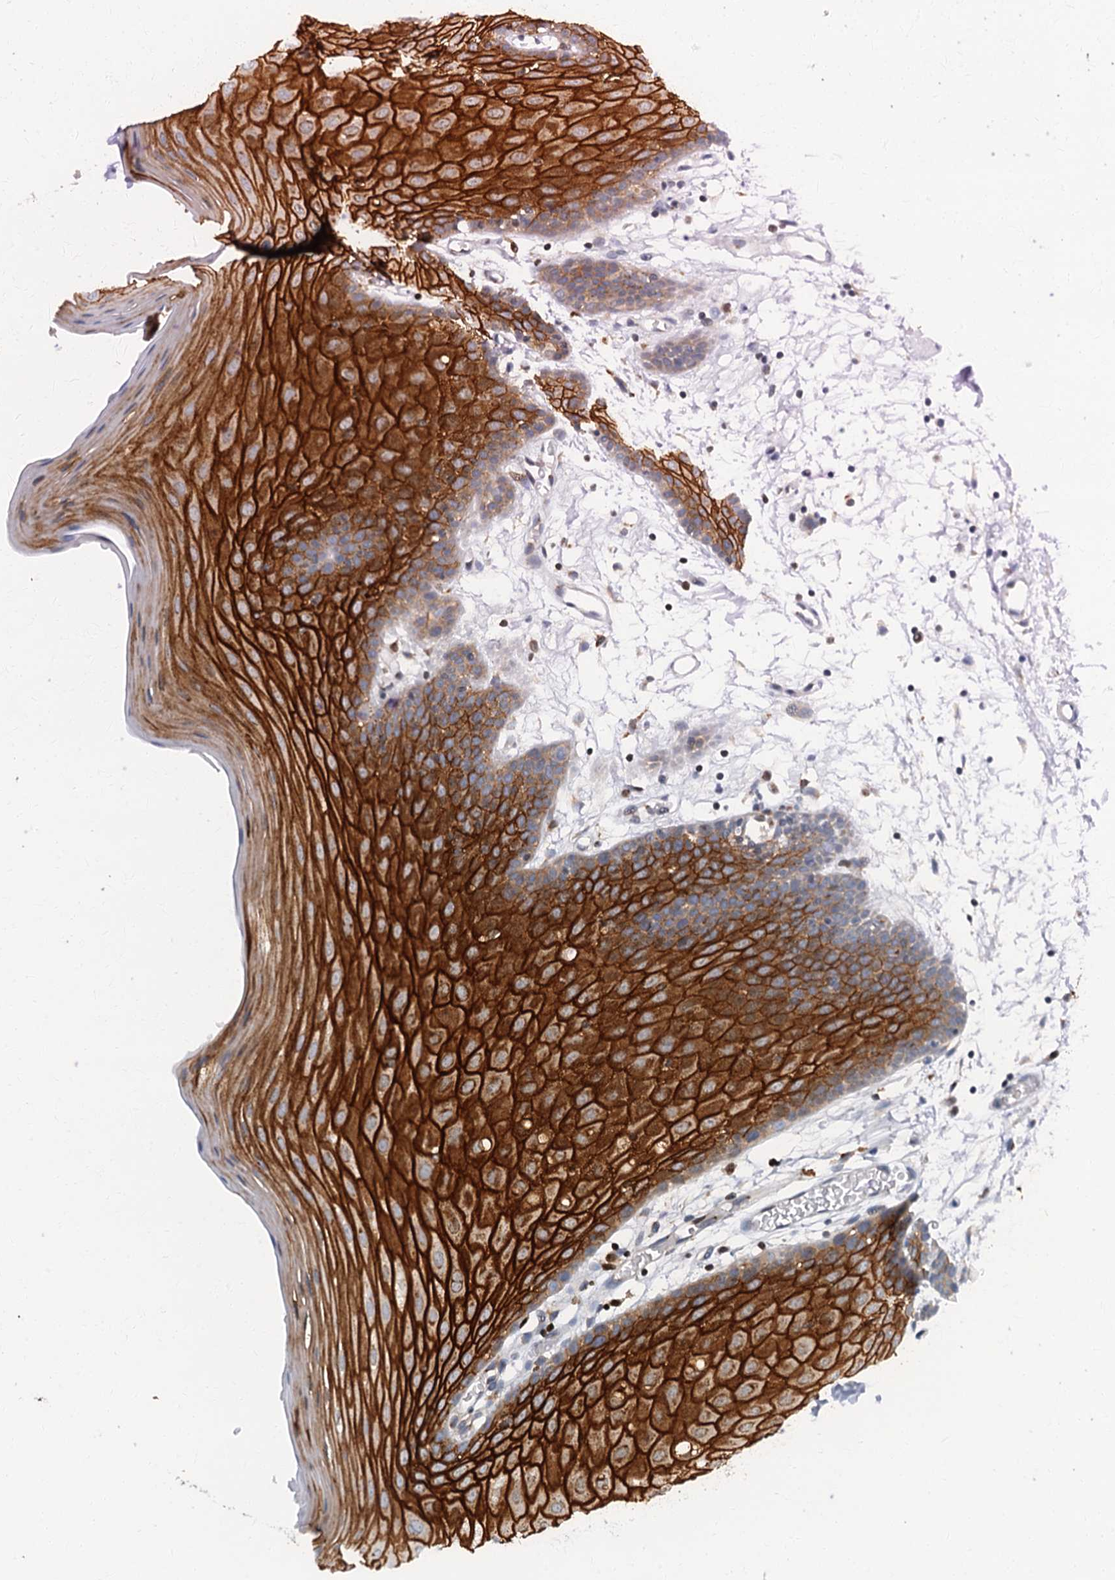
{"staining": {"intensity": "strong", "quantity": ">75%", "location": "cytoplasmic/membranous"}, "tissue": "oral mucosa", "cell_type": "Squamous epithelial cells", "image_type": "normal", "snomed": [{"axis": "morphology", "description": "Normal tissue, NOS"}, {"axis": "topography", "description": "Skeletal muscle"}, {"axis": "topography", "description": "Oral tissue"}, {"axis": "topography", "description": "Salivary gland"}, {"axis": "topography", "description": "Peripheral nerve tissue"}], "caption": "Oral mucosa stained for a protein (brown) reveals strong cytoplasmic/membranous positive positivity in about >75% of squamous epithelial cells.", "gene": "LYPD3", "patient": {"sex": "male", "age": 54}}